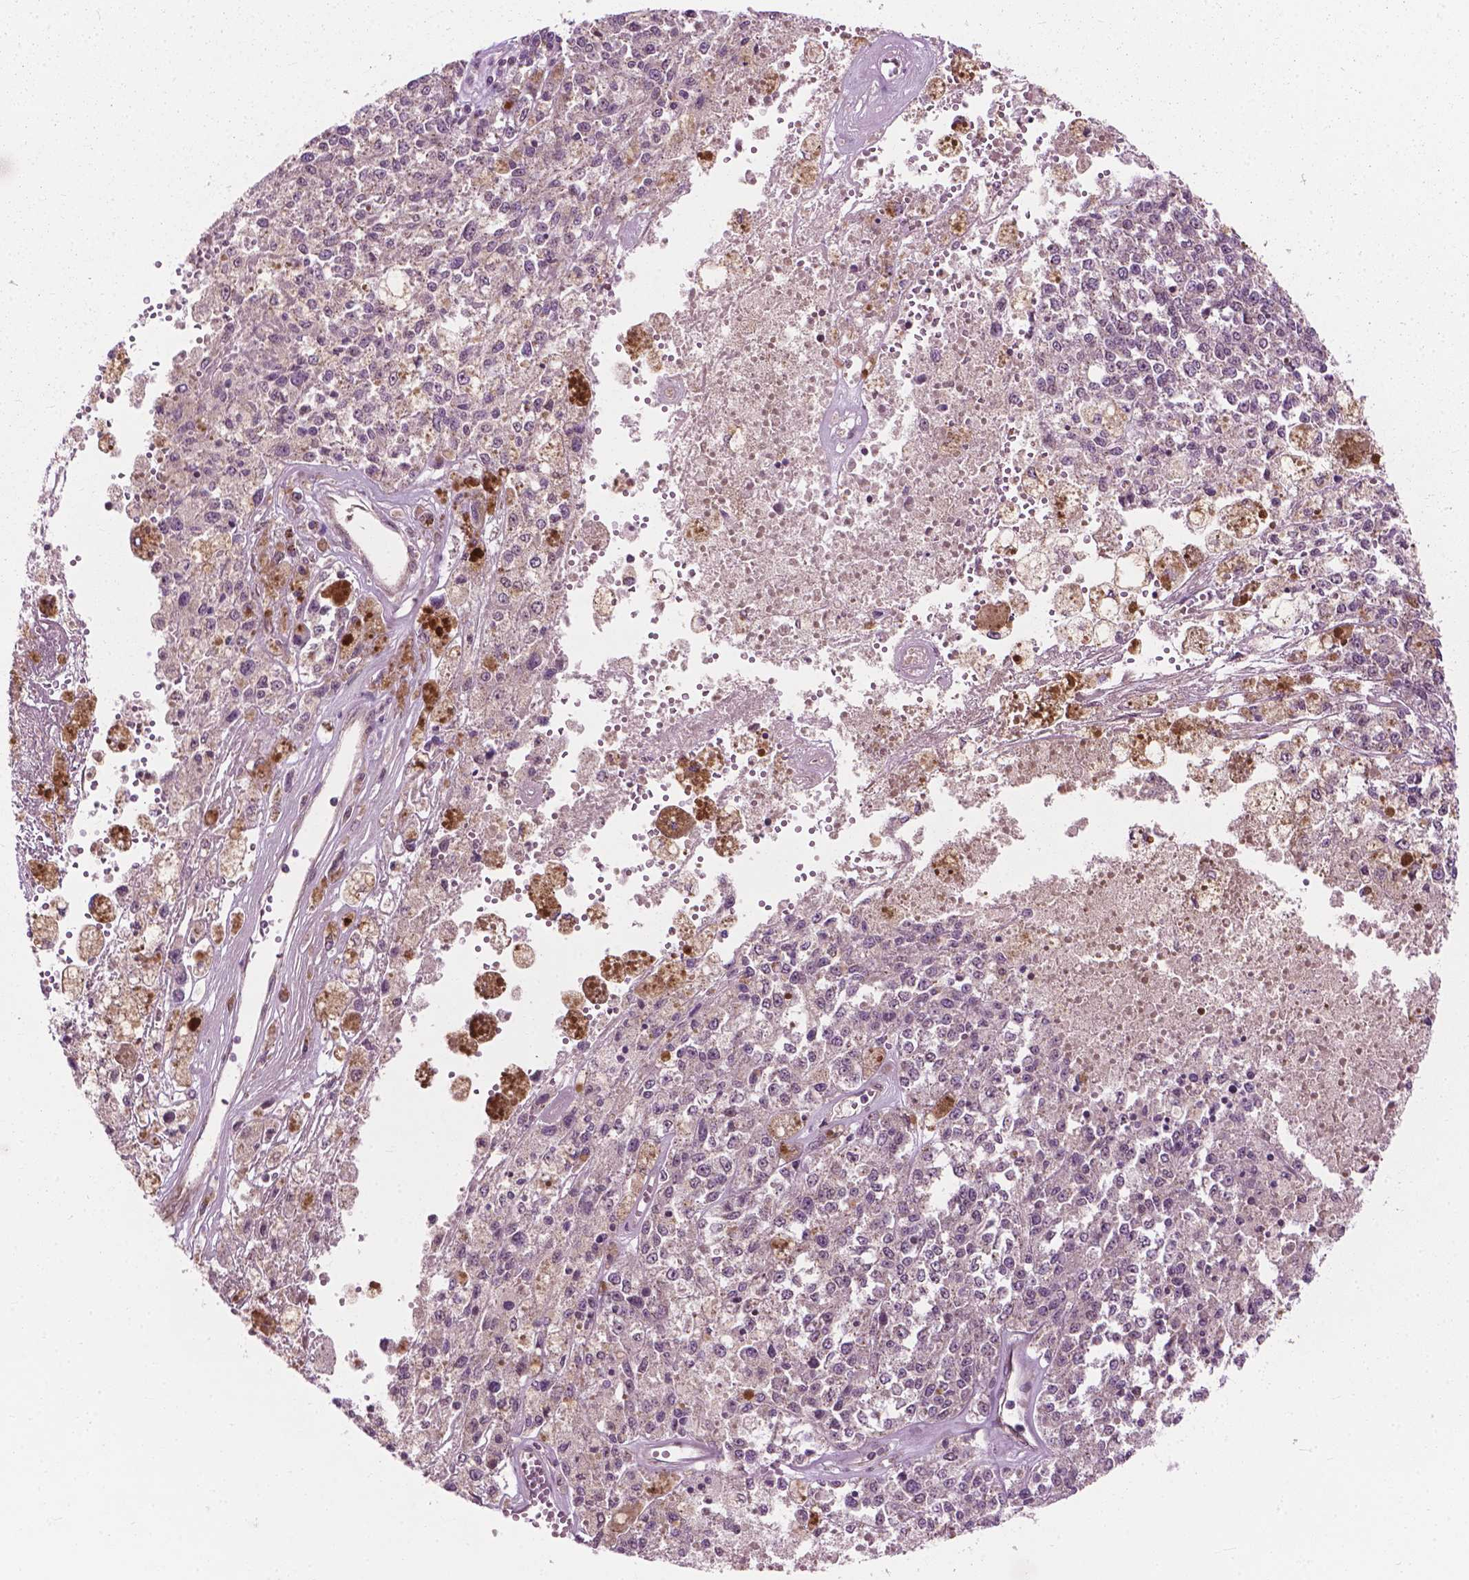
{"staining": {"intensity": "negative", "quantity": "none", "location": "none"}, "tissue": "melanoma", "cell_type": "Tumor cells", "image_type": "cancer", "snomed": [{"axis": "morphology", "description": "Malignant melanoma, Metastatic site"}, {"axis": "topography", "description": "Lymph node"}], "caption": "An IHC micrograph of malignant melanoma (metastatic site) is shown. There is no staining in tumor cells of malignant melanoma (metastatic site). (DAB IHC, high magnification).", "gene": "PPP1CB", "patient": {"sex": "female", "age": 64}}